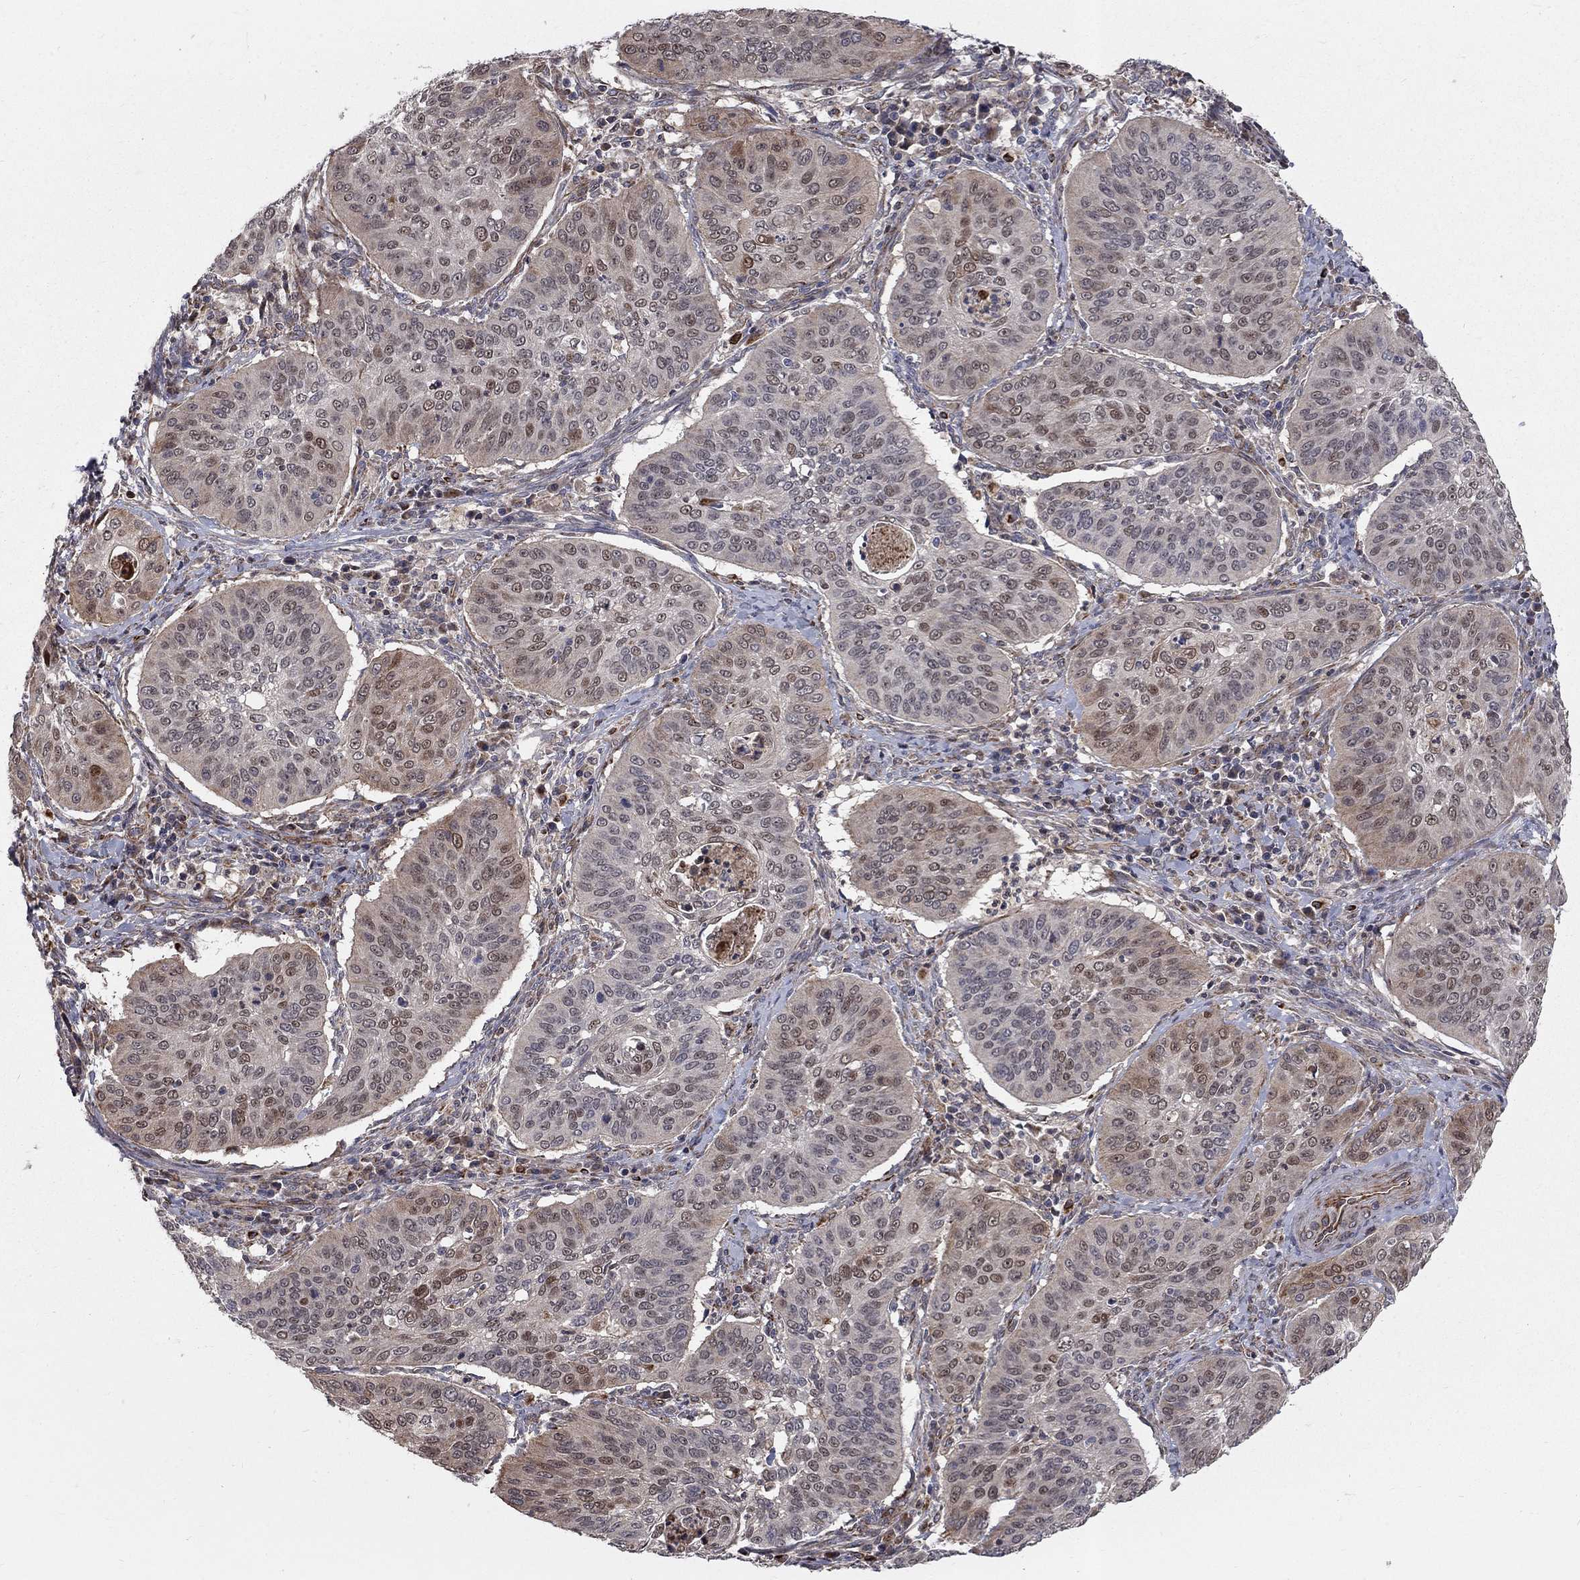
{"staining": {"intensity": "moderate", "quantity": "<25%", "location": "nuclear"}, "tissue": "cervical cancer", "cell_type": "Tumor cells", "image_type": "cancer", "snomed": [{"axis": "morphology", "description": "Normal tissue, NOS"}, {"axis": "morphology", "description": "Squamous cell carcinoma, NOS"}, {"axis": "topography", "description": "Cervix"}], "caption": "Human cervical squamous cell carcinoma stained with a brown dye displays moderate nuclear positive expression in approximately <25% of tumor cells.", "gene": "MSRA", "patient": {"sex": "female", "age": 39}}